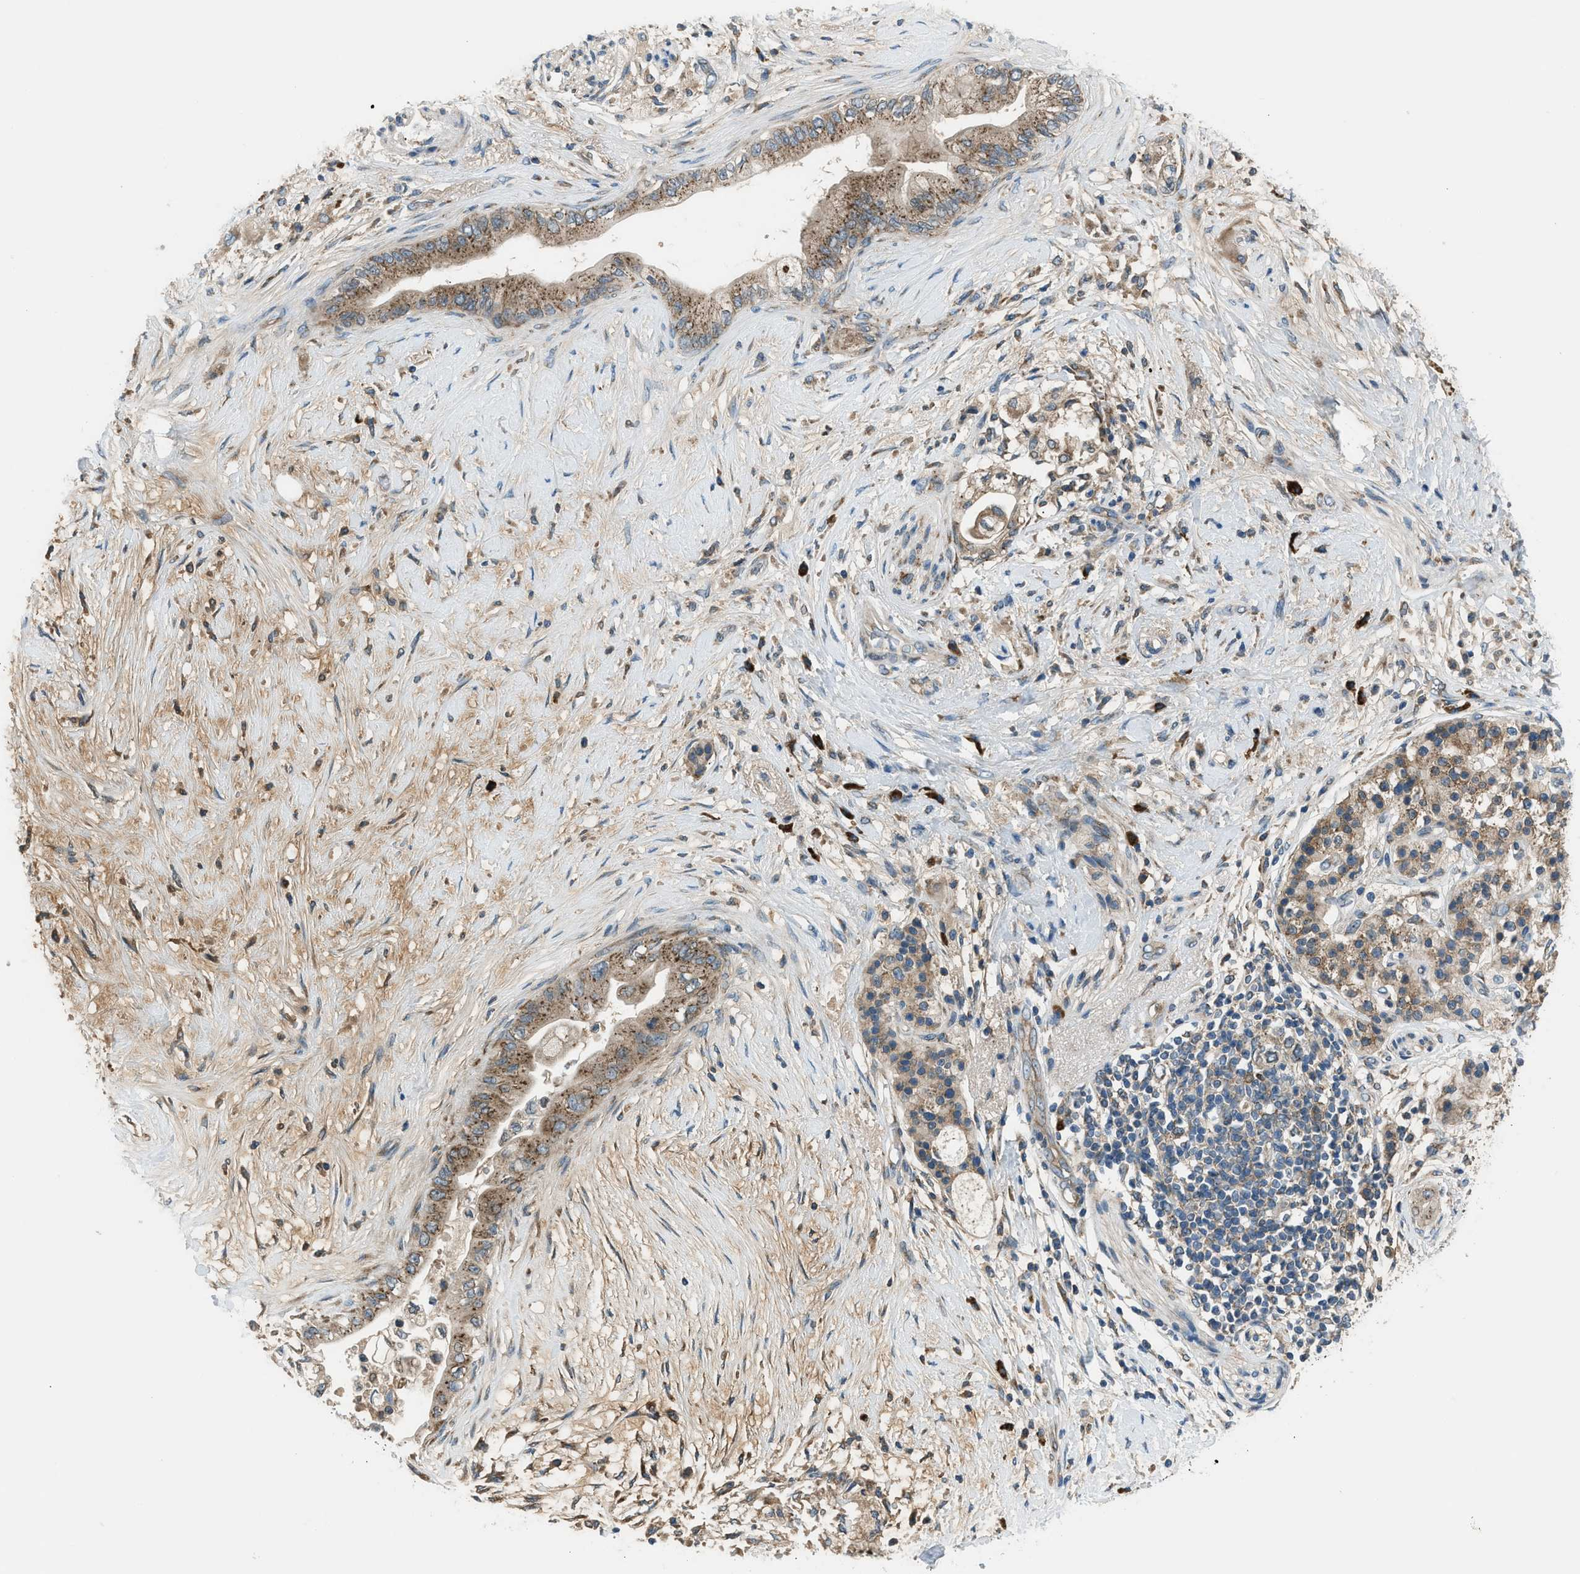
{"staining": {"intensity": "moderate", "quantity": ">75%", "location": "cytoplasmic/membranous"}, "tissue": "pancreatic cancer", "cell_type": "Tumor cells", "image_type": "cancer", "snomed": [{"axis": "morphology", "description": "Normal tissue, NOS"}, {"axis": "morphology", "description": "Adenocarcinoma, NOS"}, {"axis": "topography", "description": "Pancreas"}, {"axis": "topography", "description": "Duodenum"}], "caption": "Protein expression analysis of pancreatic cancer shows moderate cytoplasmic/membranous positivity in approximately >75% of tumor cells. (Stains: DAB in brown, nuclei in blue, Microscopy: brightfield microscopy at high magnification).", "gene": "EDARADD", "patient": {"sex": "female", "age": 60}}